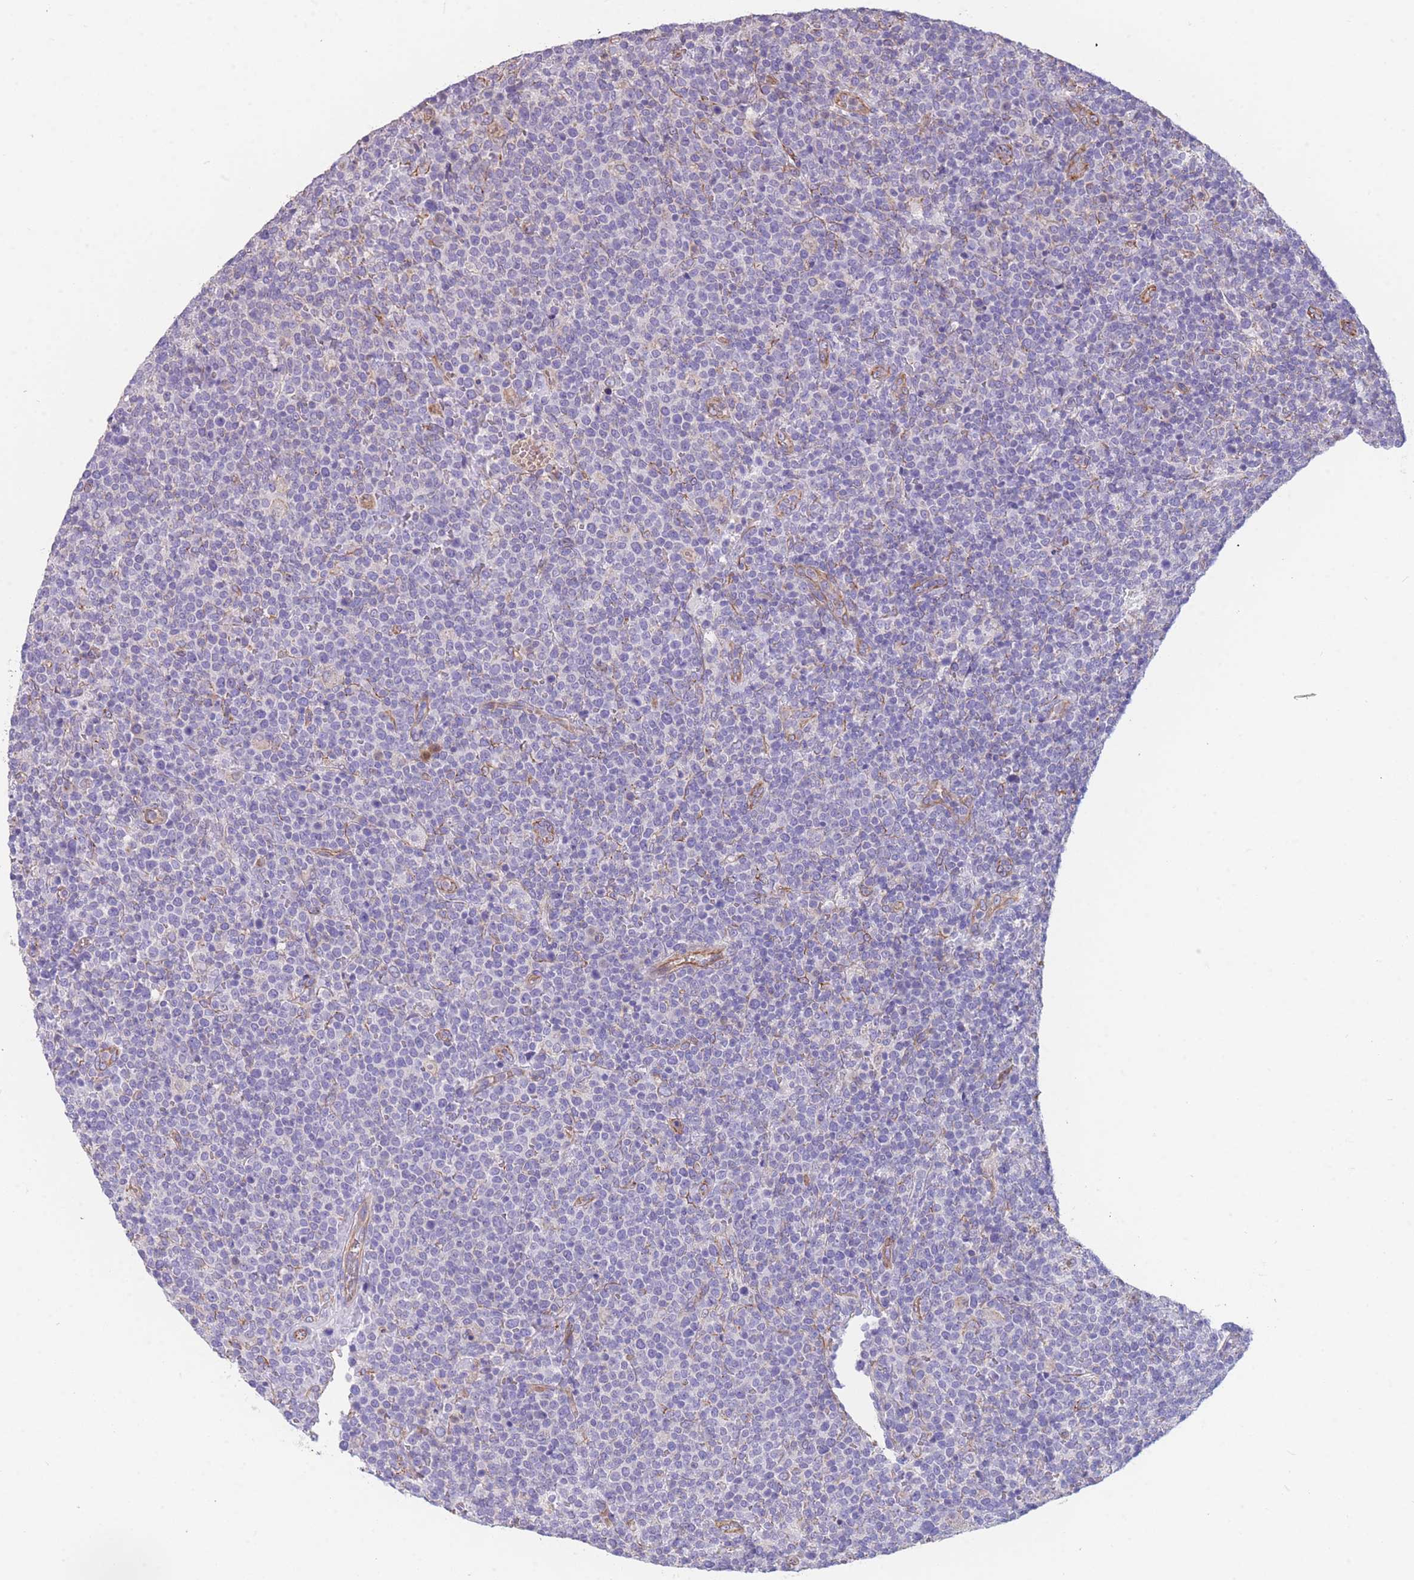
{"staining": {"intensity": "negative", "quantity": "none", "location": "none"}, "tissue": "lymphoma", "cell_type": "Tumor cells", "image_type": "cancer", "snomed": [{"axis": "morphology", "description": "Malignant lymphoma, non-Hodgkin's type, High grade"}, {"axis": "topography", "description": "Lymph node"}], "caption": "An immunohistochemistry (IHC) micrograph of lymphoma is shown. There is no staining in tumor cells of lymphoma. (Immunohistochemistry (ihc), brightfield microscopy, high magnification).", "gene": "ANKRD53", "patient": {"sex": "male", "age": 61}}